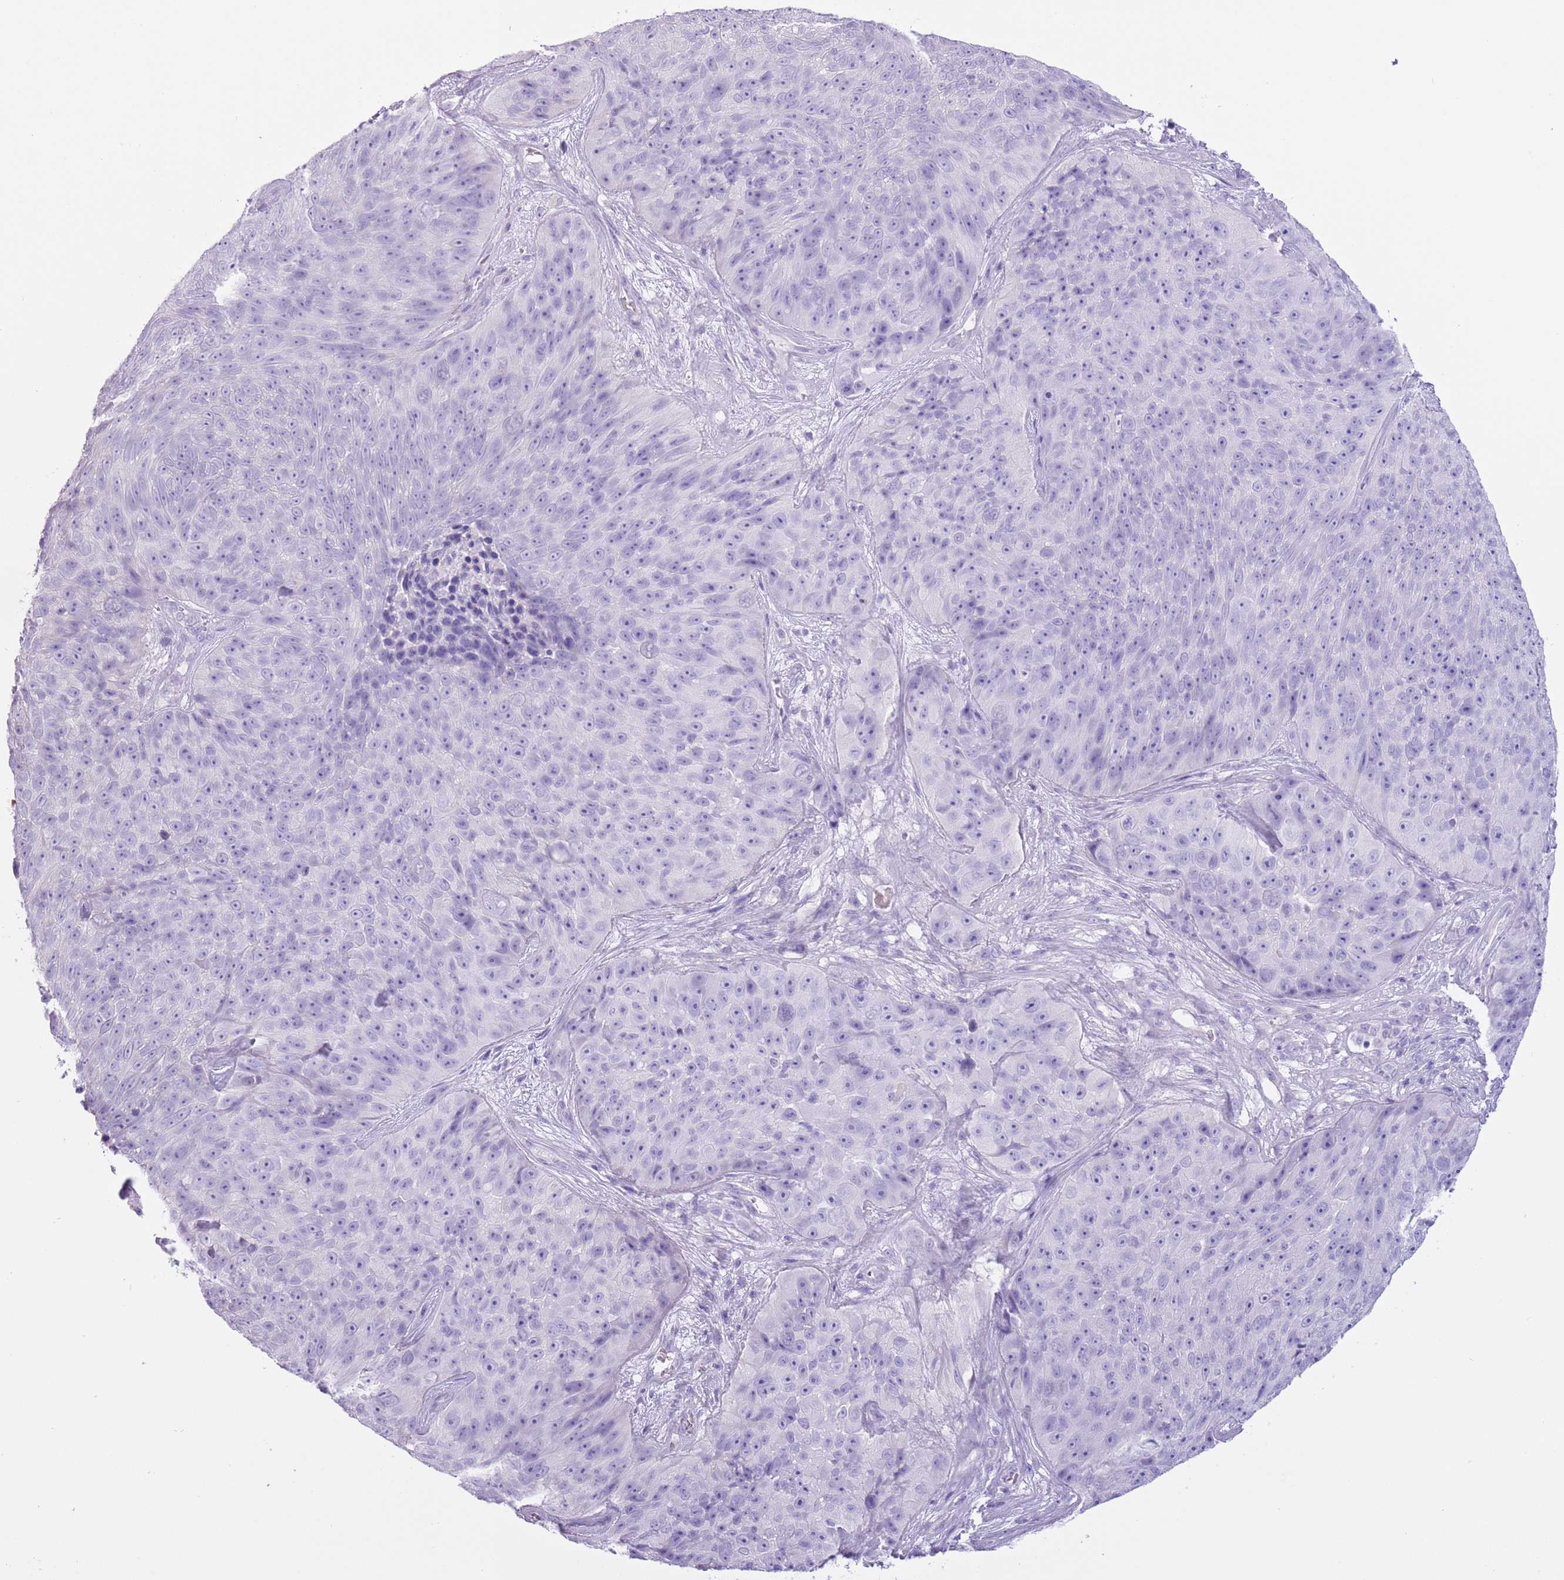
{"staining": {"intensity": "negative", "quantity": "none", "location": "none"}, "tissue": "skin cancer", "cell_type": "Tumor cells", "image_type": "cancer", "snomed": [{"axis": "morphology", "description": "Squamous cell carcinoma, NOS"}, {"axis": "topography", "description": "Skin"}], "caption": "DAB immunohistochemical staining of human skin squamous cell carcinoma shows no significant staining in tumor cells. (Brightfield microscopy of DAB immunohistochemistry (IHC) at high magnification).", "gene": "SLC7A14", "patient": {"sex": "female", "age": 87}}